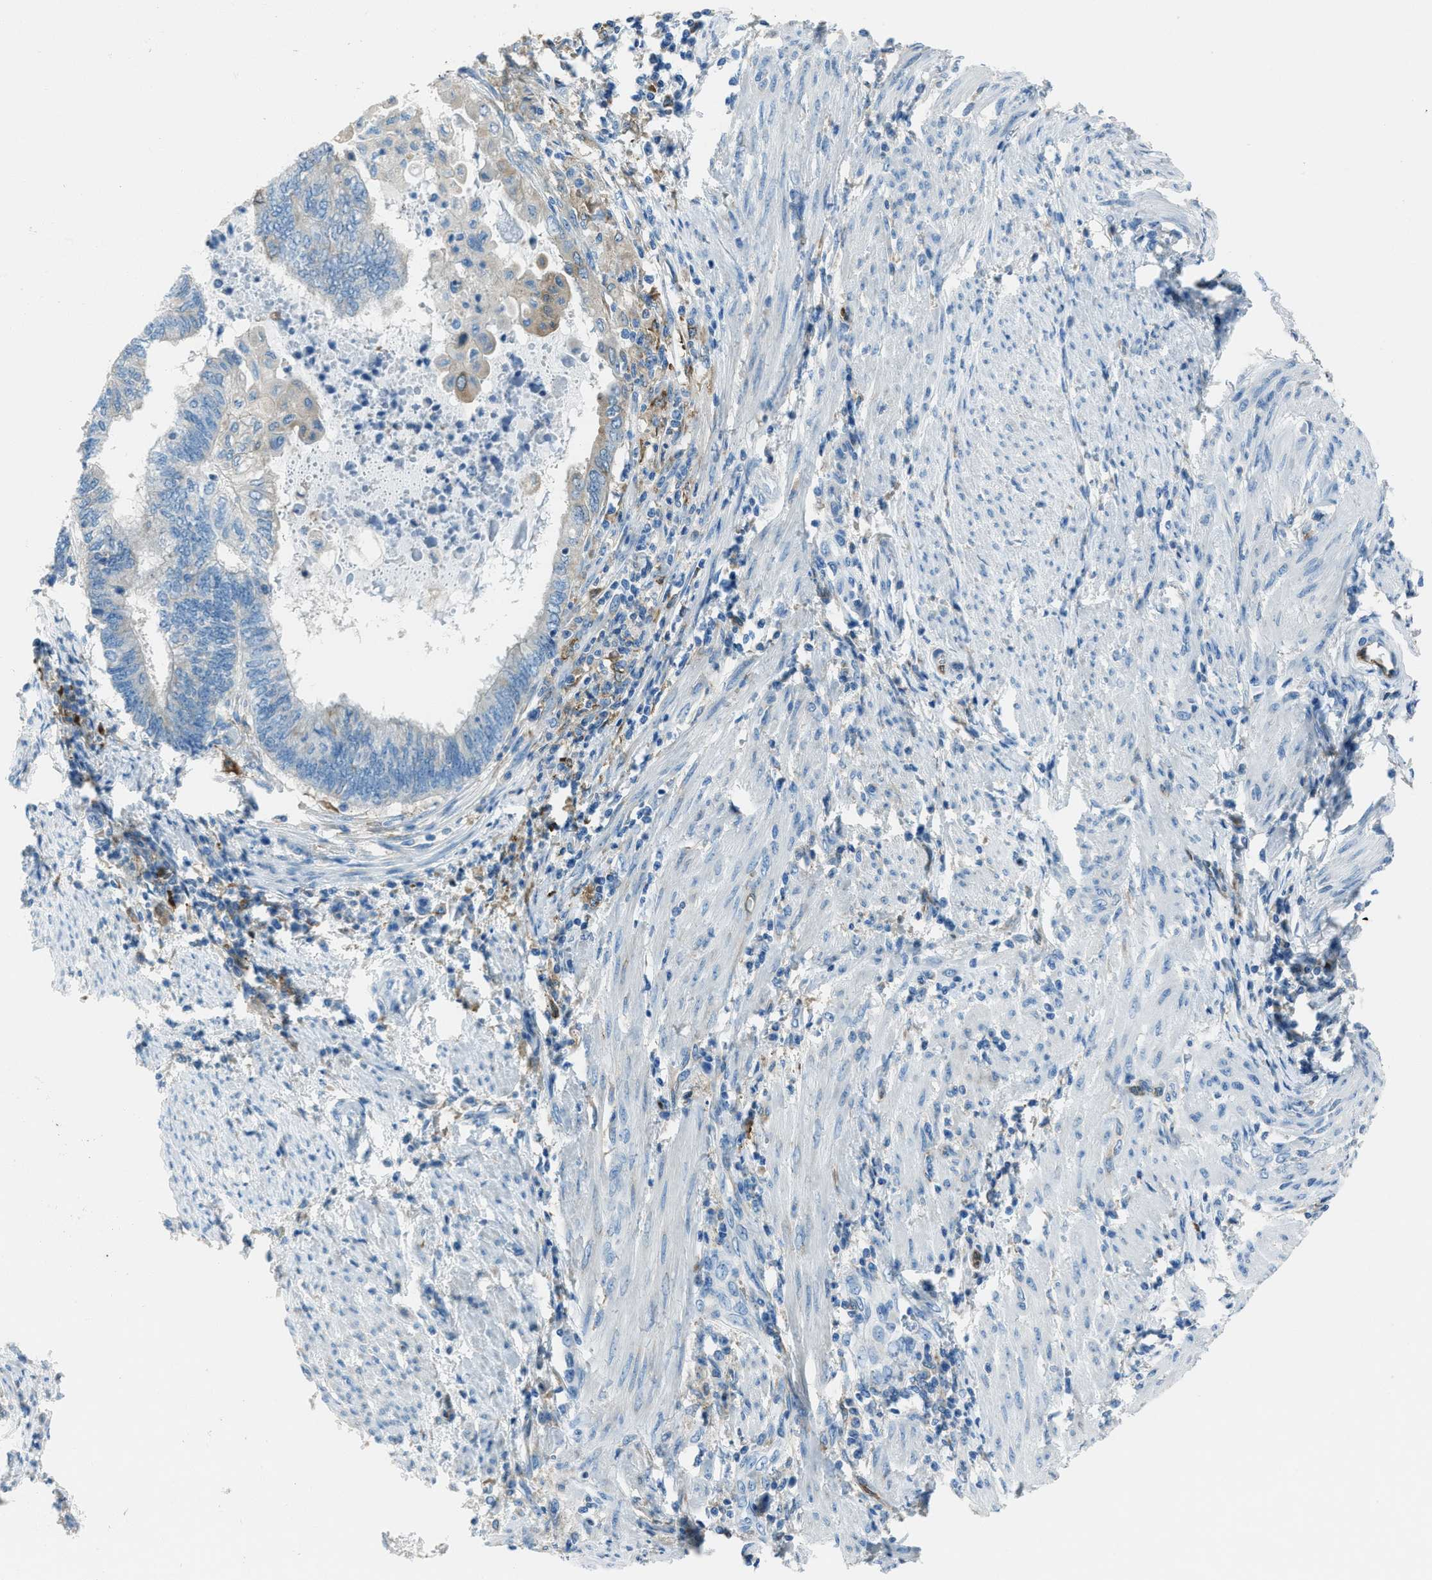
{"staining": {"intensity": "weak", "quantity": "<25%", "location": "cytoplasmic/membranous"}, "tissue": "endometrial cancer", "cell_type": "Tumor cells", "image_type": "cancer", "snomed": [{"axis": "morphology", "description": "Adenocarcinoma, NOS"}, {"axis": "topography", "description": "Uterus"}, {"axis": "topography", "description": "Endometrium"}], "caption": "Image shows no significant protein positivity in tumor cells of adenocarcinoma (endometrial). Brightfield microscopy of IHC stained with DAB (3,3'-diaminobenzidine) (brown) and hematoxylin (blue), captured at high magnification.", "gene": "MATCAP2", "patient": {"sex": "female", "age": 70}}